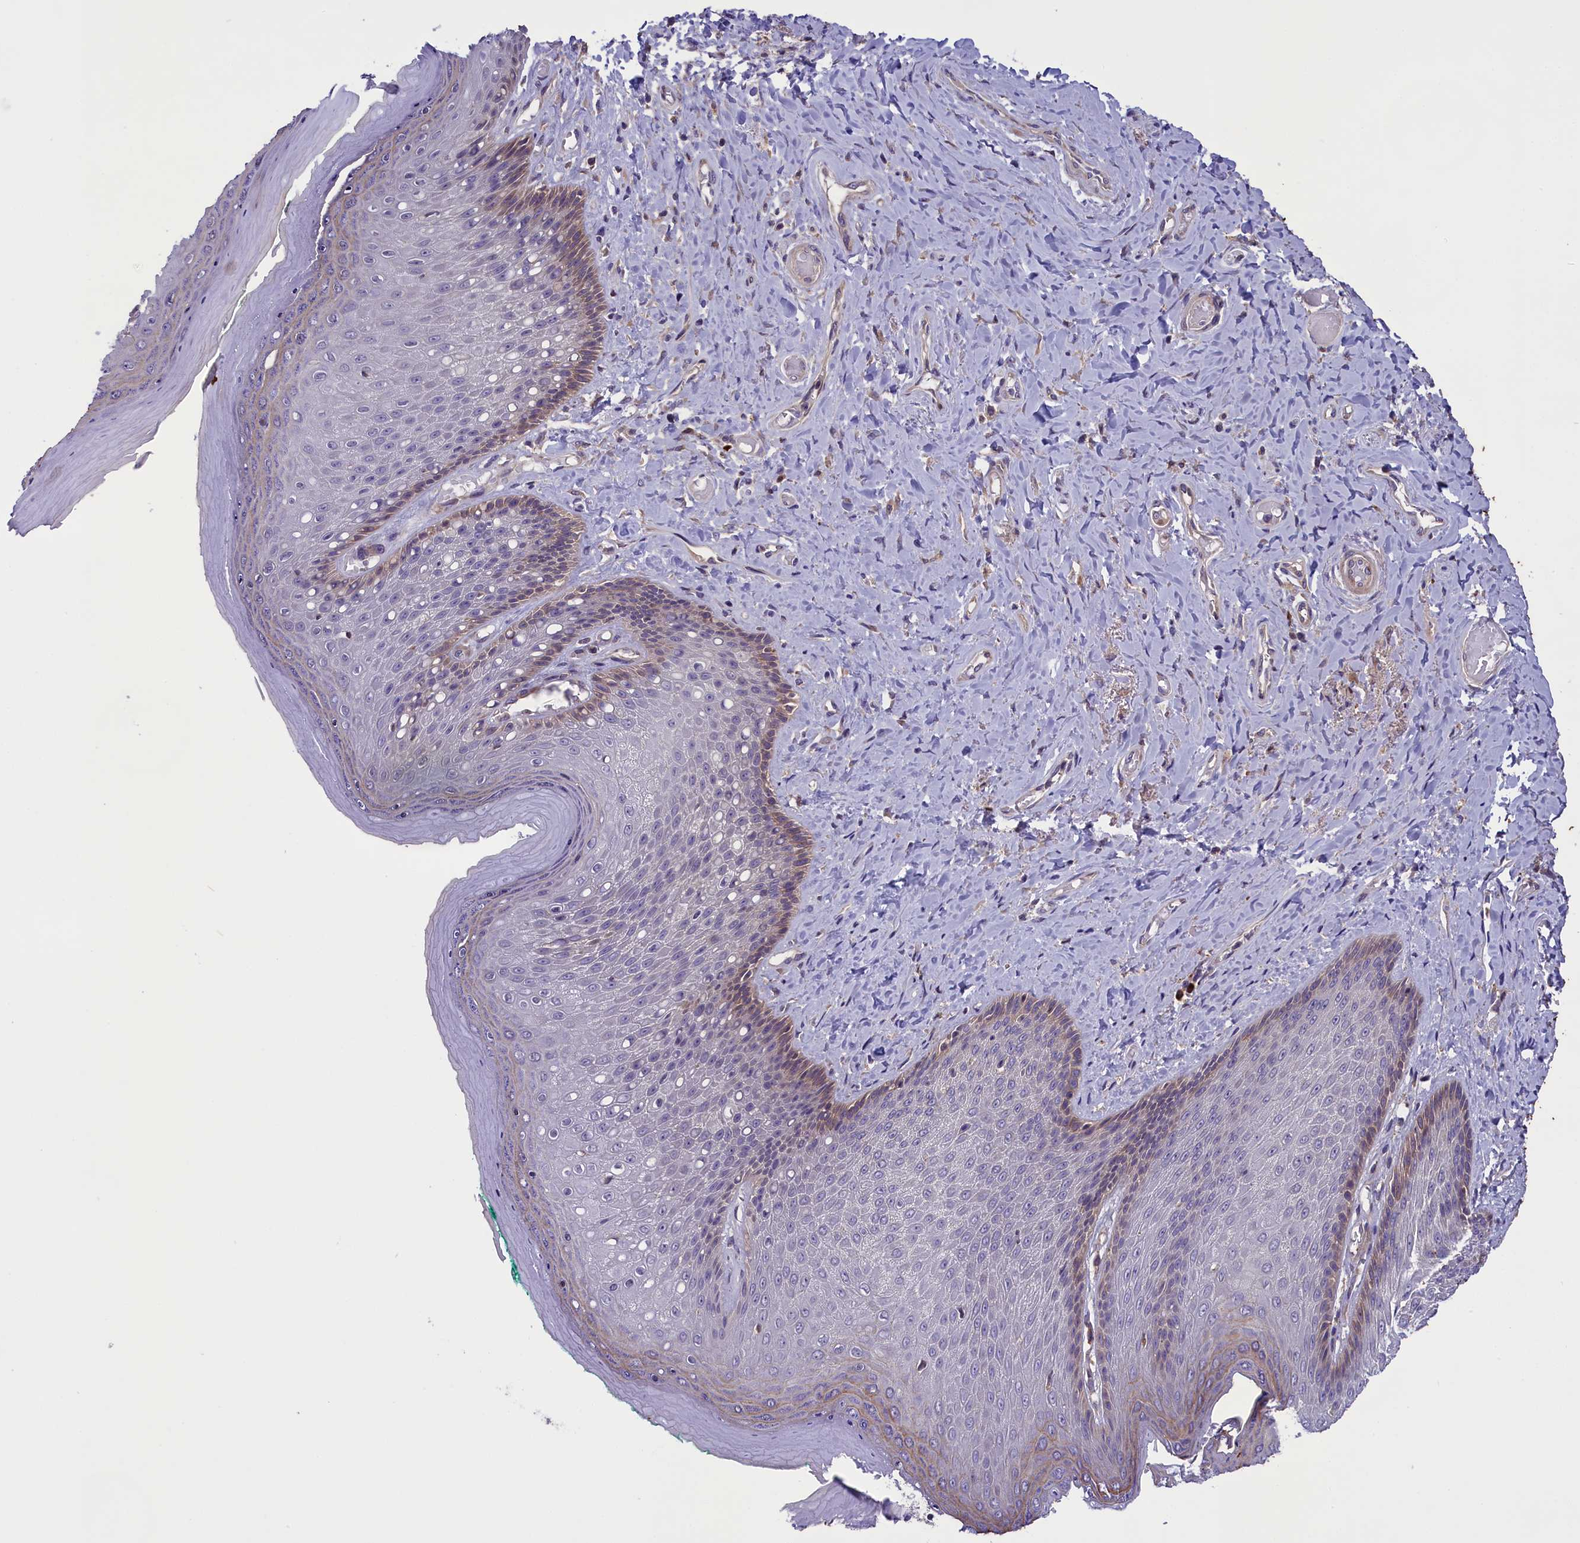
{"staining": {"intensity": "moderate", "quantity": "<25%", "location": "cytoplasmic/membranous"}, "tissue": "skin", "cell_type": "Epidermal cells", "image_type": "normal", "snomed": [{"axis": "morphology", "description": "Normal tissue, NOS"}, {"axis": "topography", "description": "Anal"}], "caption": "Immunohistochemical staining of benign human skin exhibits moderate cytoplasmic/membranous protein staining in approximately <25% of epidermal cells. (brown staining indicates protein expression, while blue staining denotes nuclei).", "gene": "ABCC10", "patient": {"sex": "male", "age": 78}}